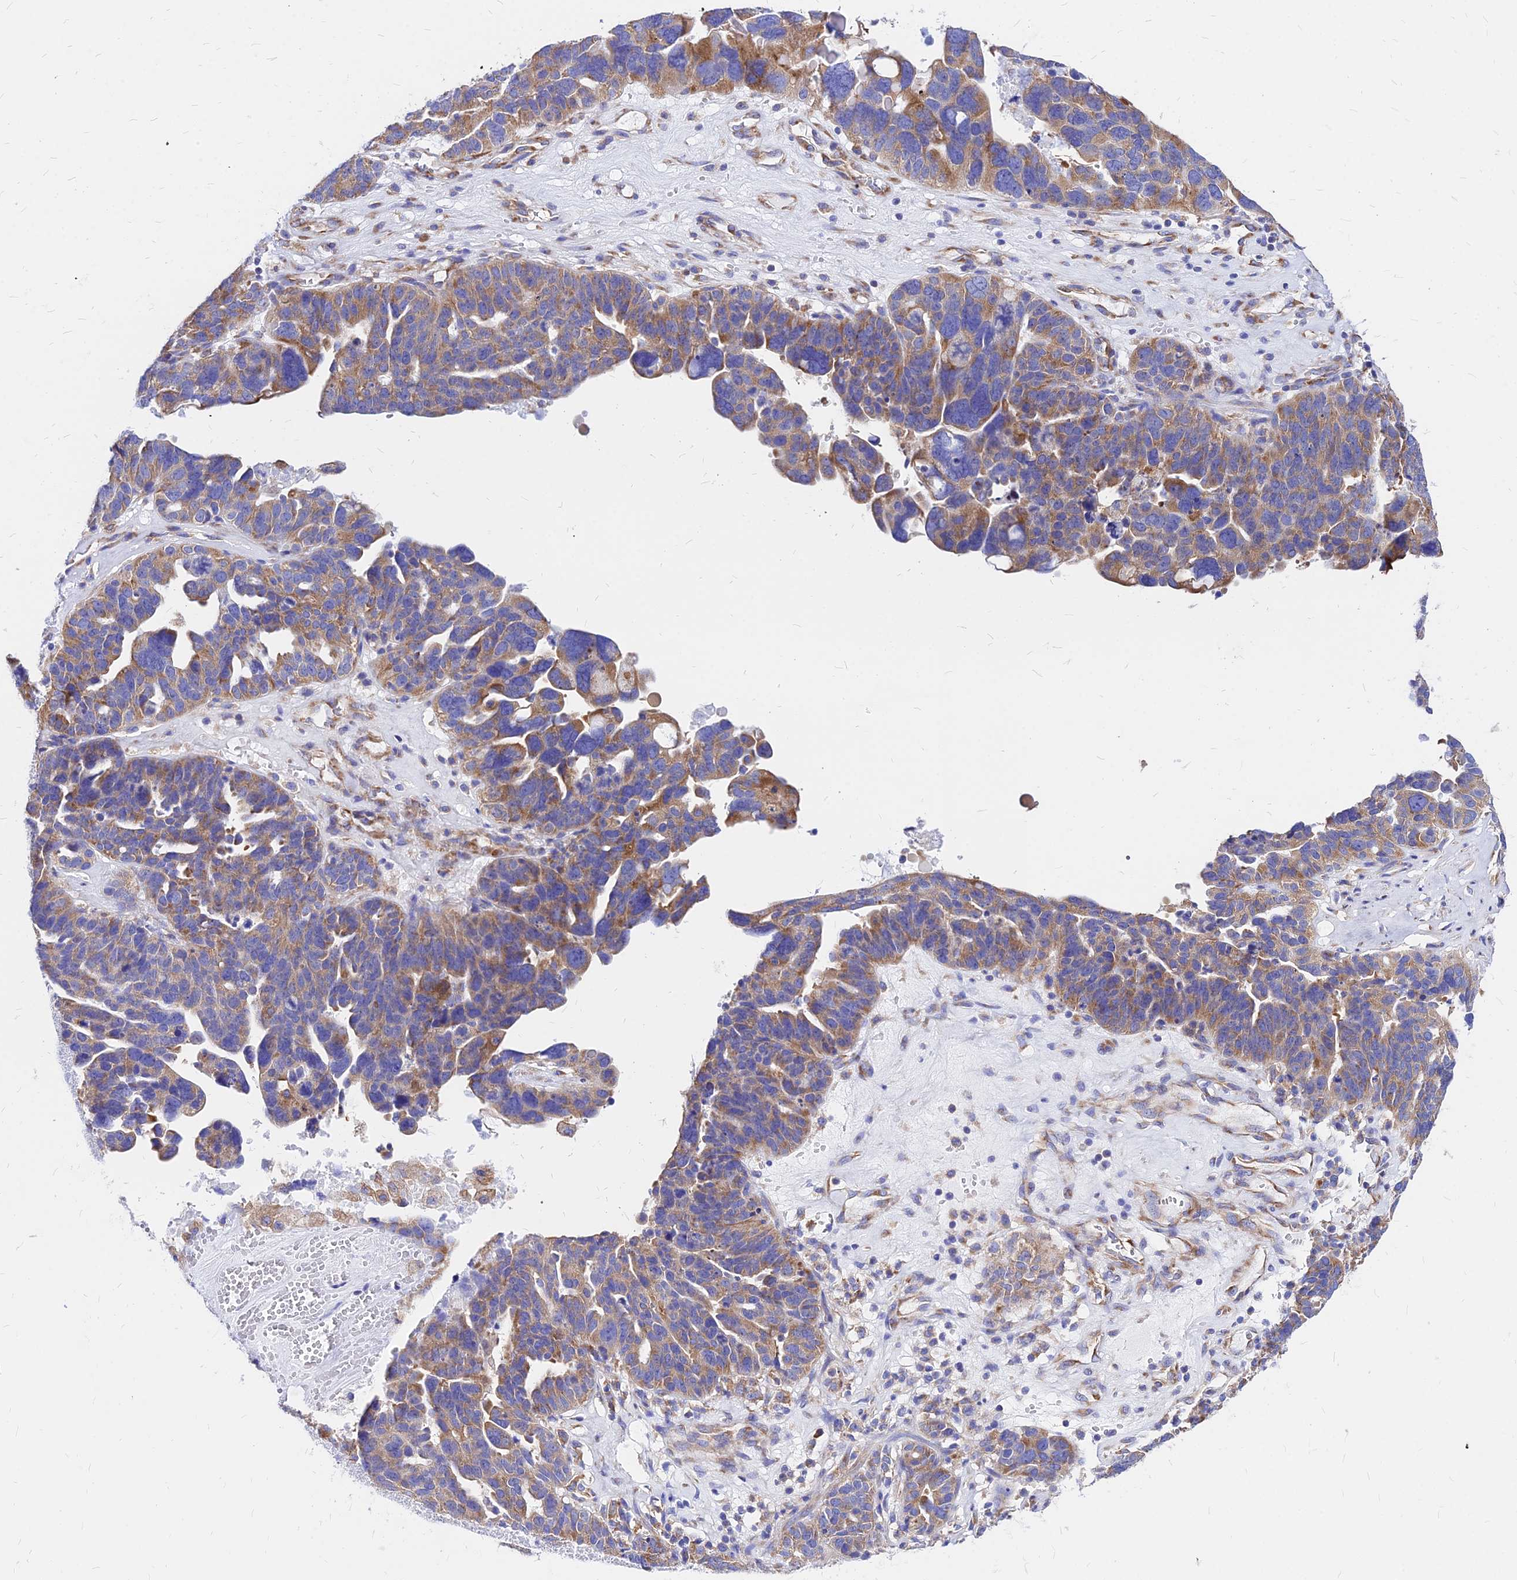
{"staining": {"intensity": "moderate", "quantity": ">75%", "location": "cytoplasmic/membranous"}, "tissue": "ovarian cancer", "cell_type": "Tumor cells", "image_type": "cancer", "snomed": [{"axis": "morphology", "description": "Cystadenocarcinoma, serous, NOS"}, {"axis": "topography", "description": "Ovary"}], "caption": "Immunohistochemical staining of human ovarian cancer (serous cystadenocarcinoma) exhibits moderate cytoplasmic/membranous protein positivity in approximately >75% of tumor cells.", "gene": "RPL19", "patient": {"sex": "female", "age": 59}}